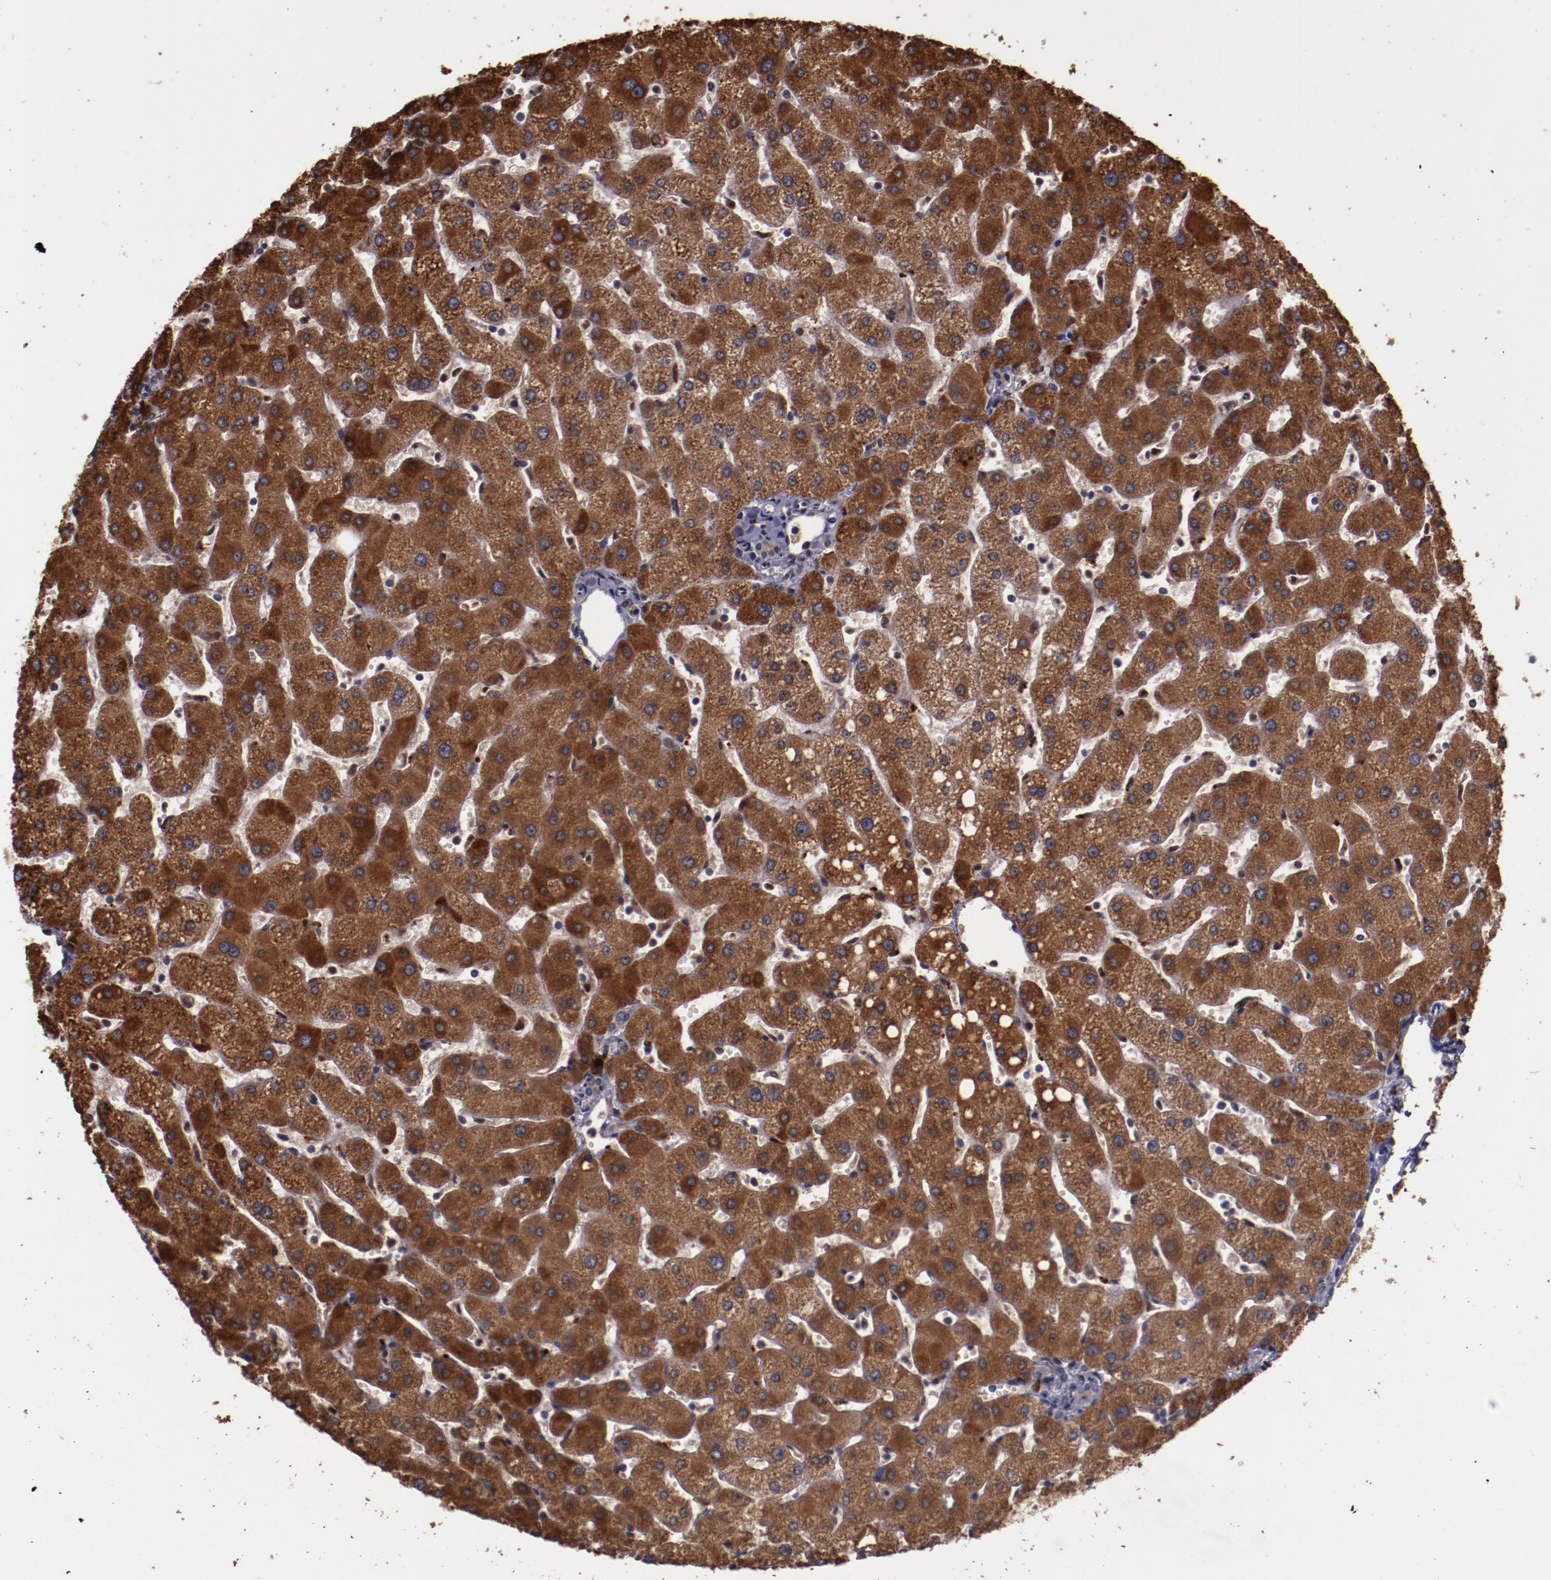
{"staining": {"intensity": "weak", "quantity": ">75%", "location": "cytoplasmic/membranous"}, "tissue": "liver", "cell_type": "Cholangiocytes", "image_type": "normal", "snomed": [{"axis": "morphology", "description": "Normal tissue, NOS"}, {"axis": "topography", "description": "Liver"}], "caption": "A high-resolution micrograph shows IHC staining of unremarkable liver, which reveals weak cytoplasmic/membranous positivity in approximately >75% of cholangiocytes.", "gene": "CHEK2", "patient": {"sex": "male", "age": 67}}